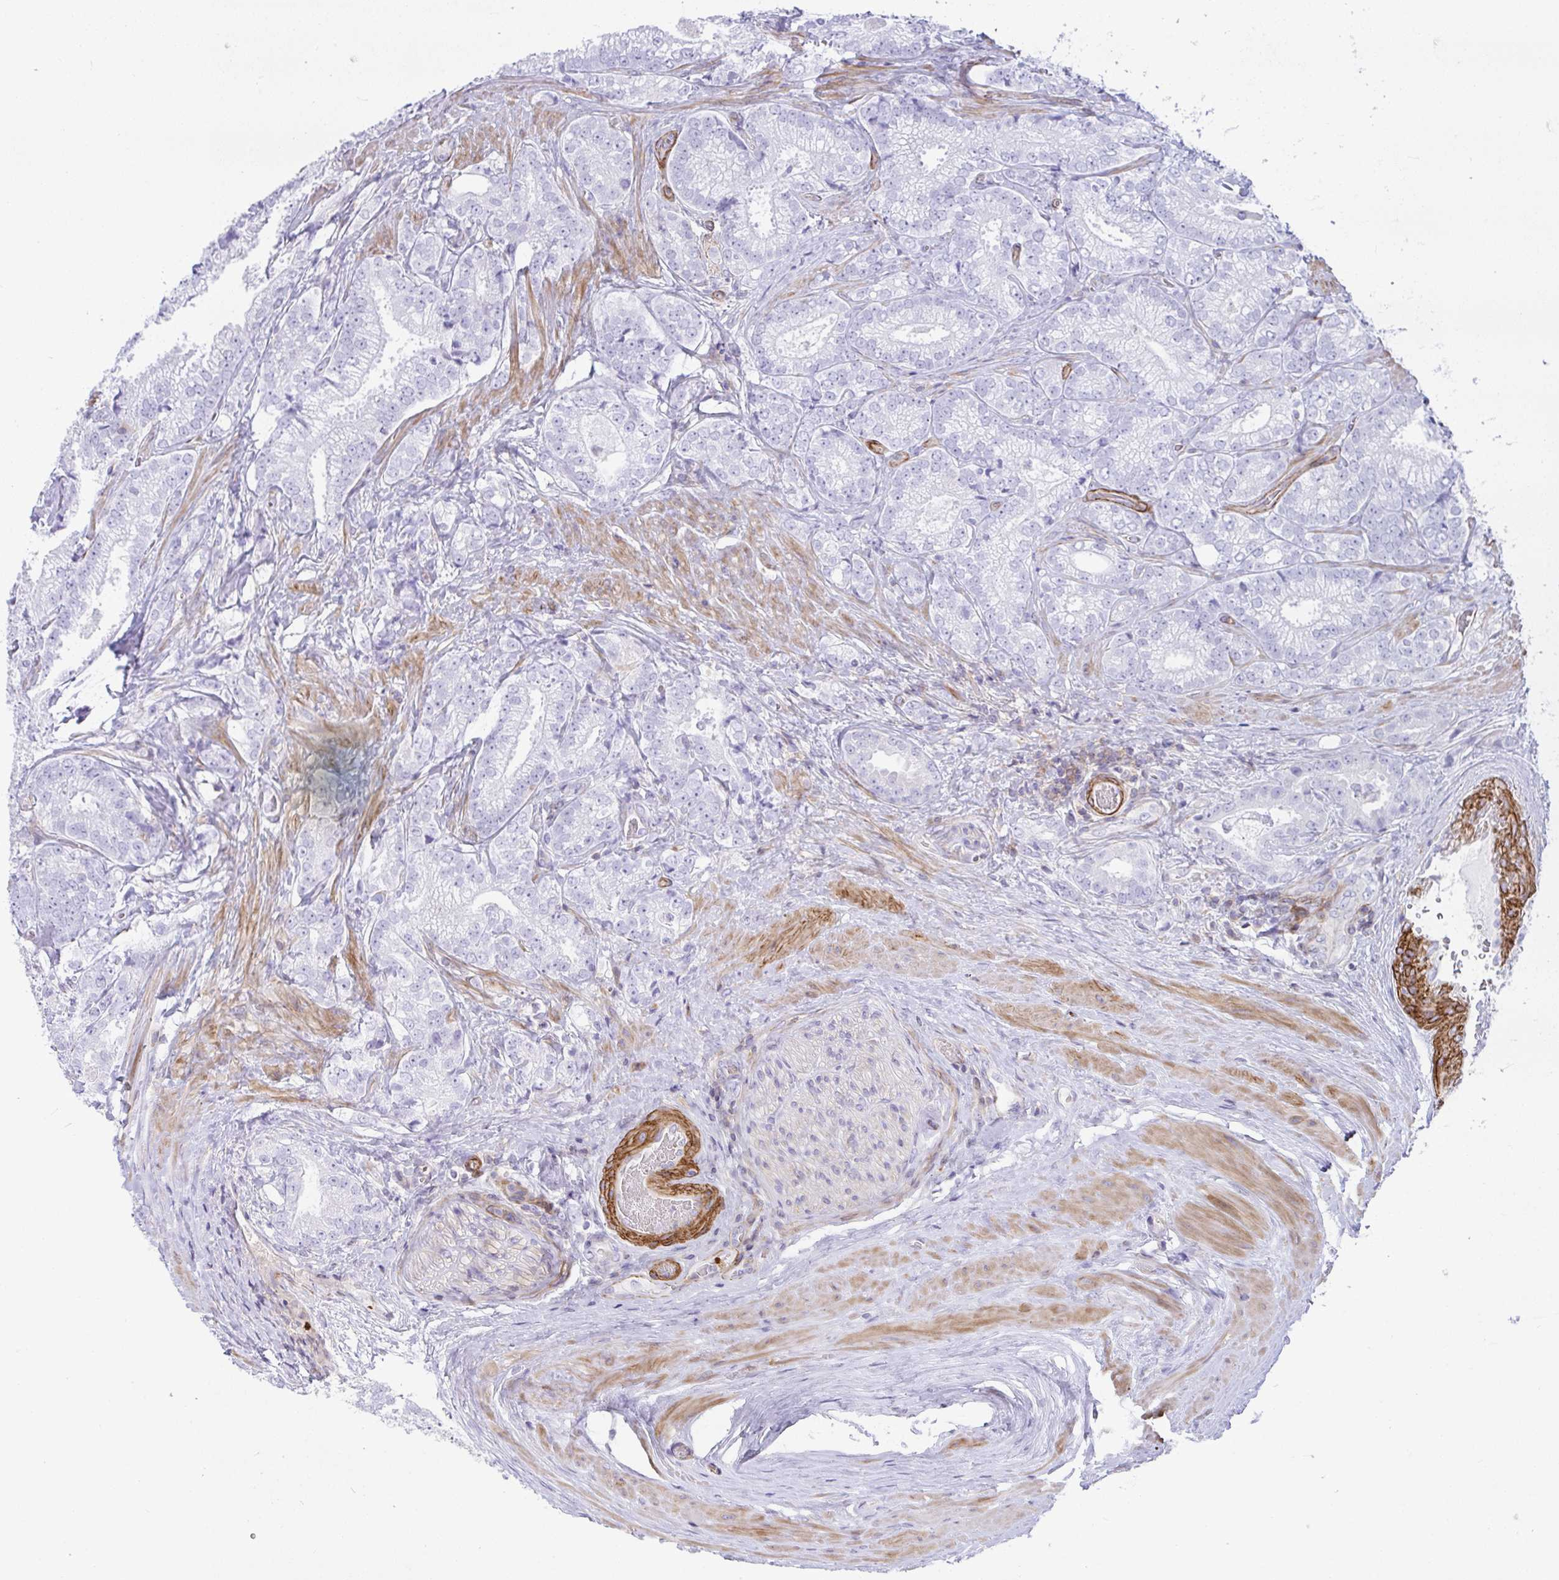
{"staining": {"intensity": "negative", "quantity": "none", "location": "none"}, "tissue": "prostate cancer", "cell_type": "Tumor cells", "image_type": "cancer", "snomed": [{"axis": "morphology", "description": "Adenocarcinoma, Low grade"}, {"axis": "topography", "description": "Prostate"}], "caption": "Prostate cancer was stained to show a protein in brown. There is no significant positivity in tumor cells.", "gene": "CDRT15", "patient": {"sex": "male", "age": 63}}